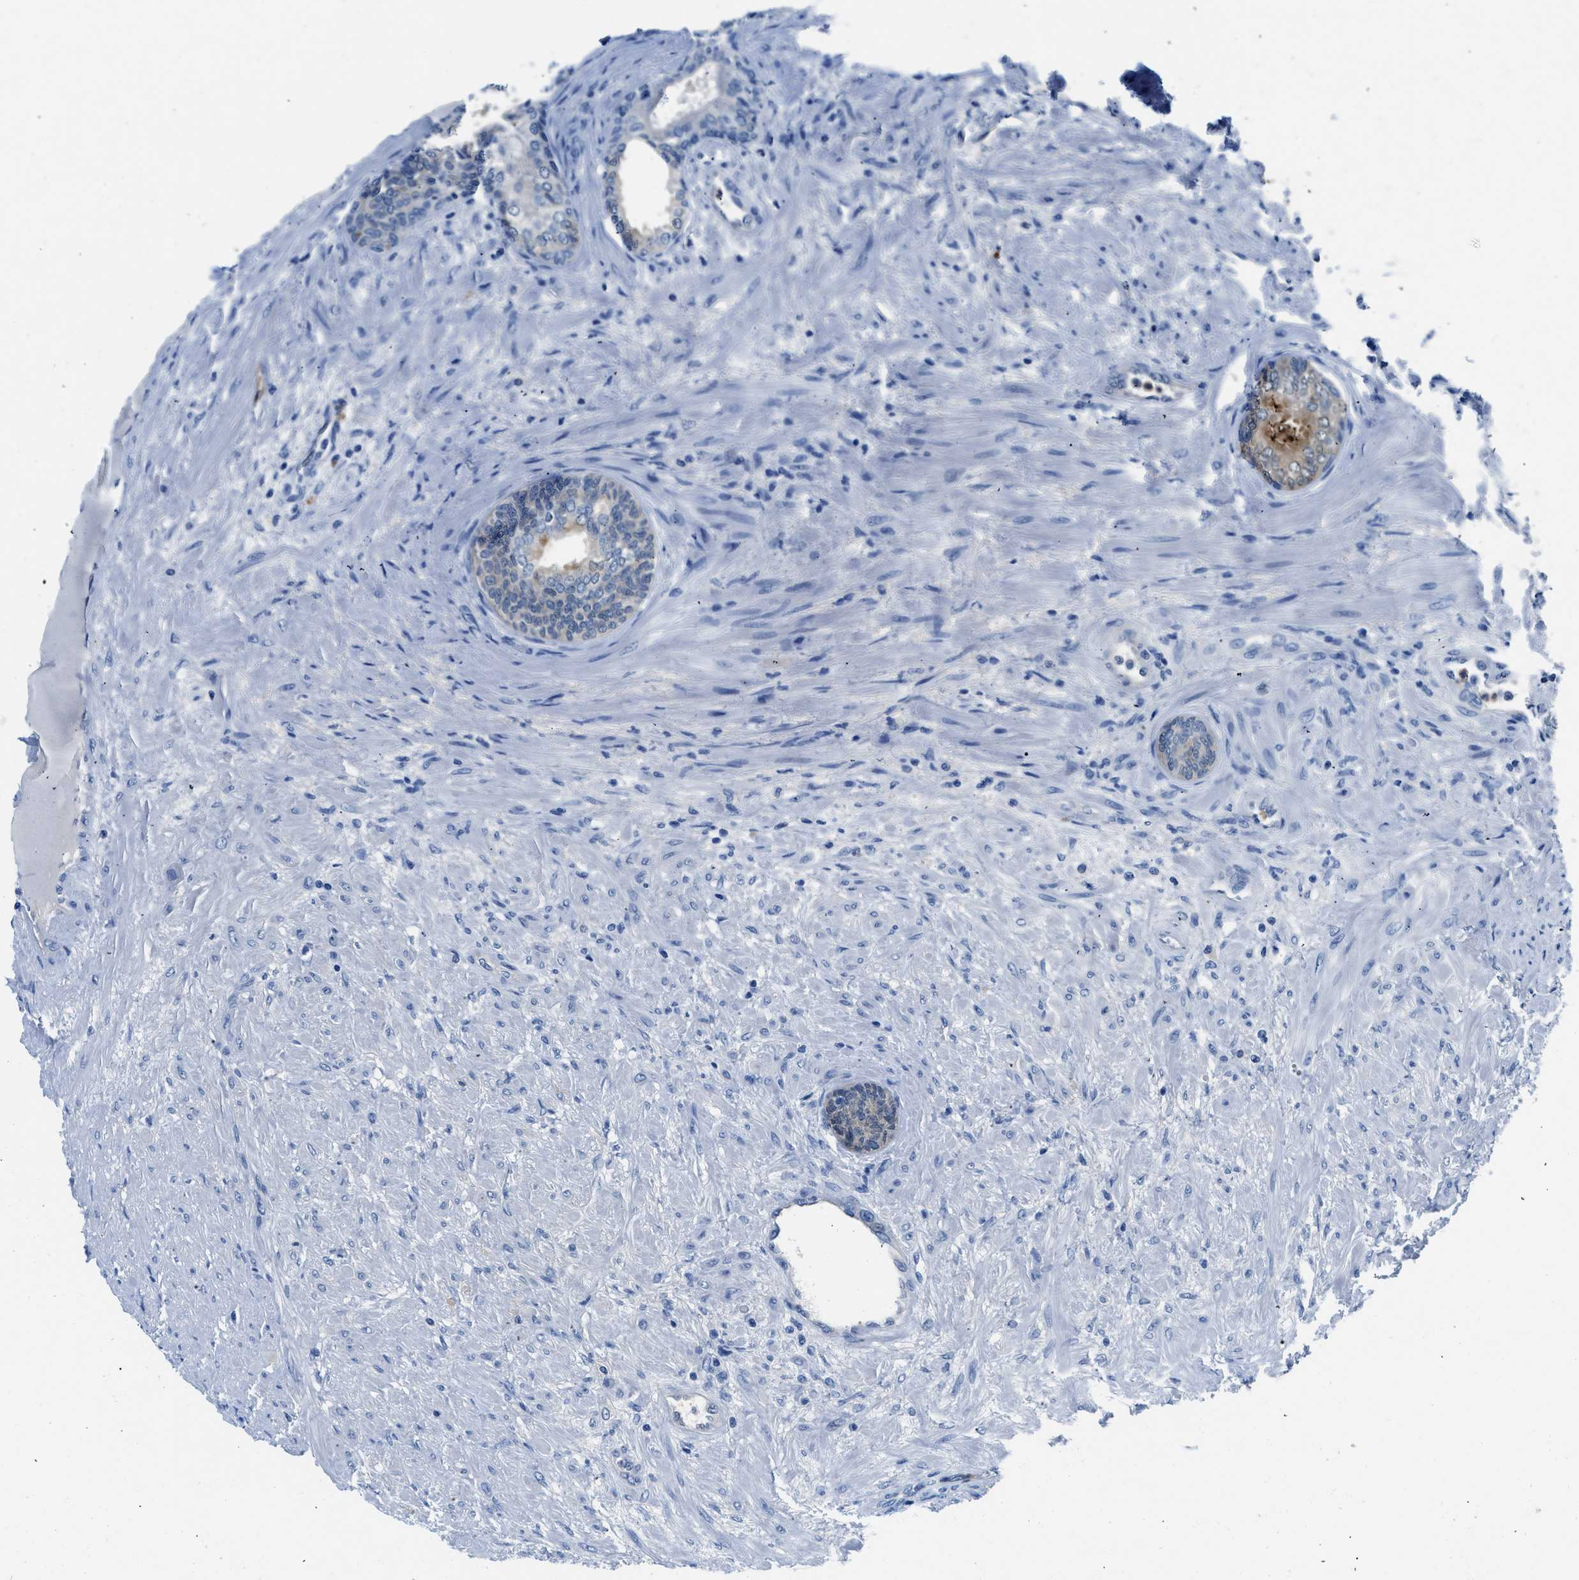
{"staining": {"intensity": "weak", "quantity": "25%-75%", "location": "cytoplasmic/membranous"}, "tissue": "prostate", "cell_type": "Glandular cells", "image_type": "normal", "snomed": [{"axis": "morphology", "description": "Normal tissue, NOS"}, {"axis": "topography", "description": "Prostate"}], "caption": "Weak cytoplasmic/membranous protein expression is identified in approximately 25%-75% of glandular cells in prostate.", "gene": "FADS6", "patient": {"sex": "male", "age": 76}}